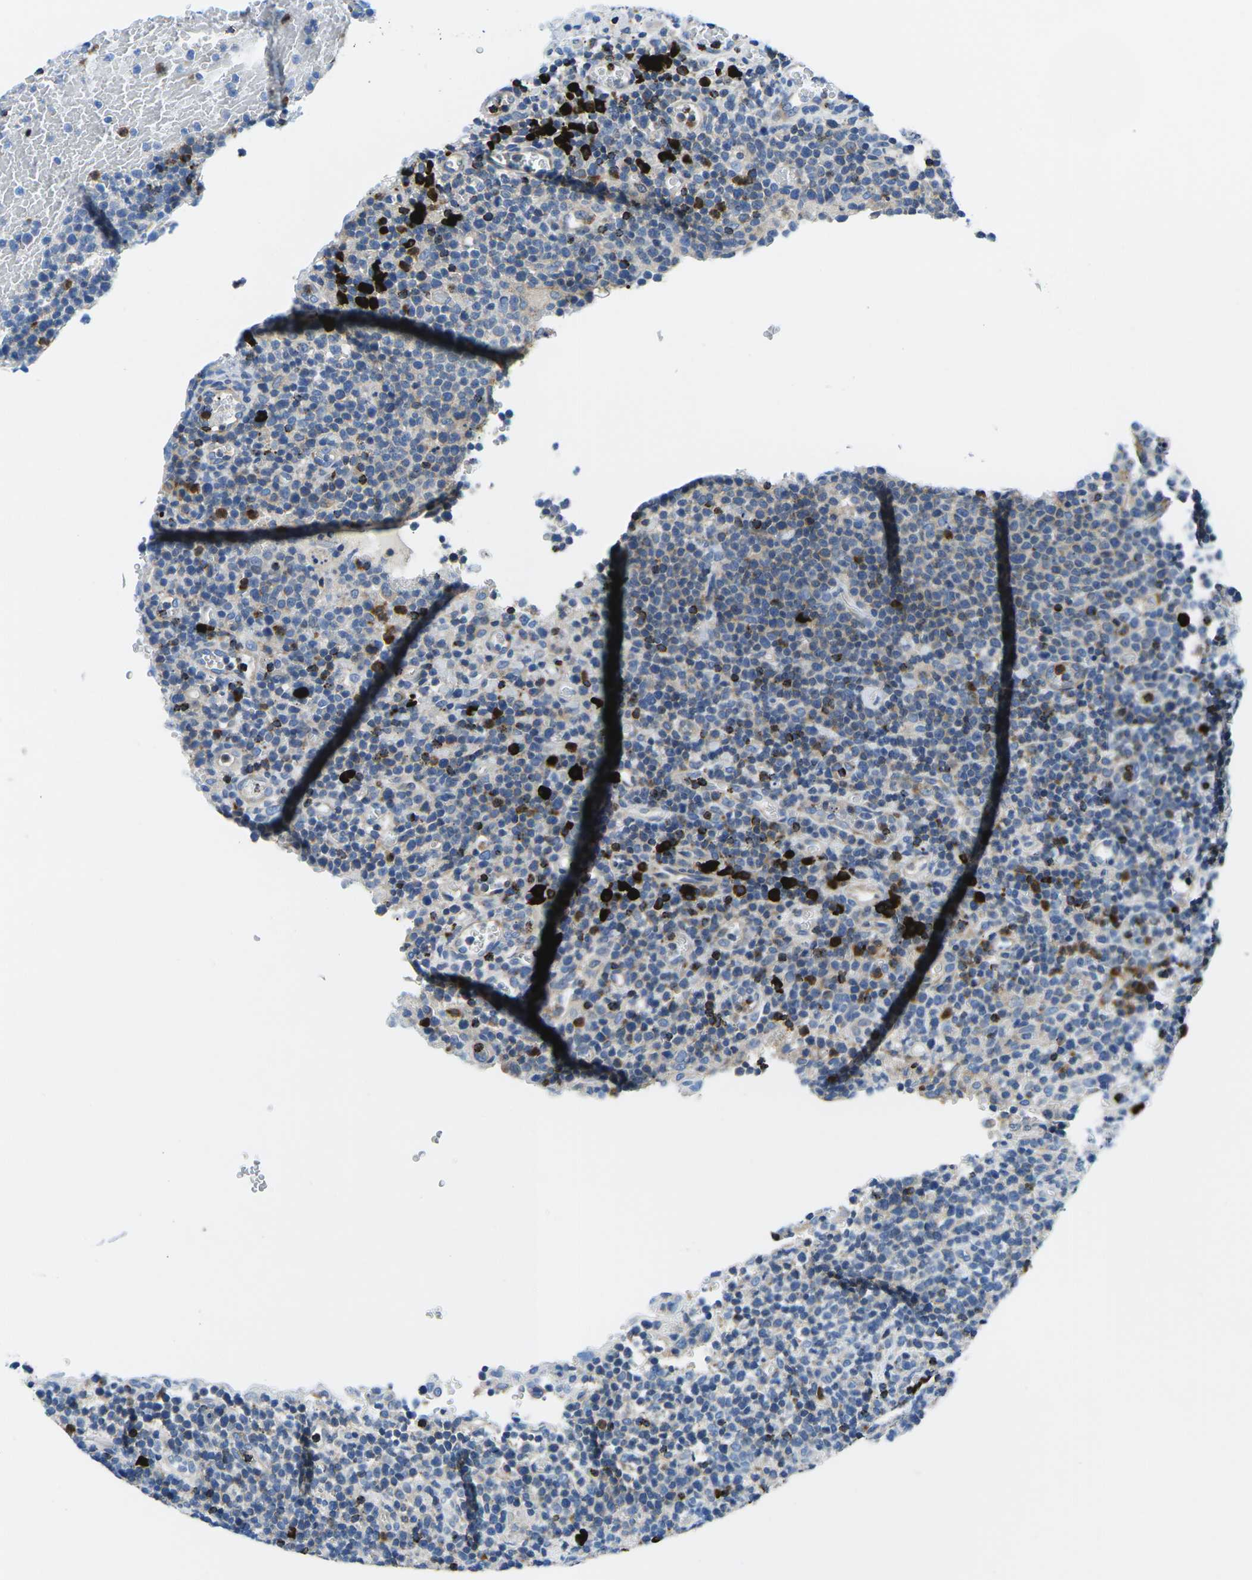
{"staining": {"intensity": "negative", "quantity": "none", "location": "none"}, "tissue": "lymphoma", "cell_type": "Tumor cells", "image_type": "cancer", "snomed": [{"axis": "morphology", "description": "Malignant lymphoma, non-Hodgkin's type, High grade"}, {"axis": "topography", "description": "Lymph node"}], "caption": "This is a image of IHC staining of lymphoma, which shows no positivity in tumor cells. The staining was performed using DAB (3,3'-diaminobenzidine) to visualize the protein expression in brown, while the nuclei were stained in blue with hematoxylin (Magnification: 20x).", "gene": "MC4R", "patient": {"sex": "male", "age": 61}}